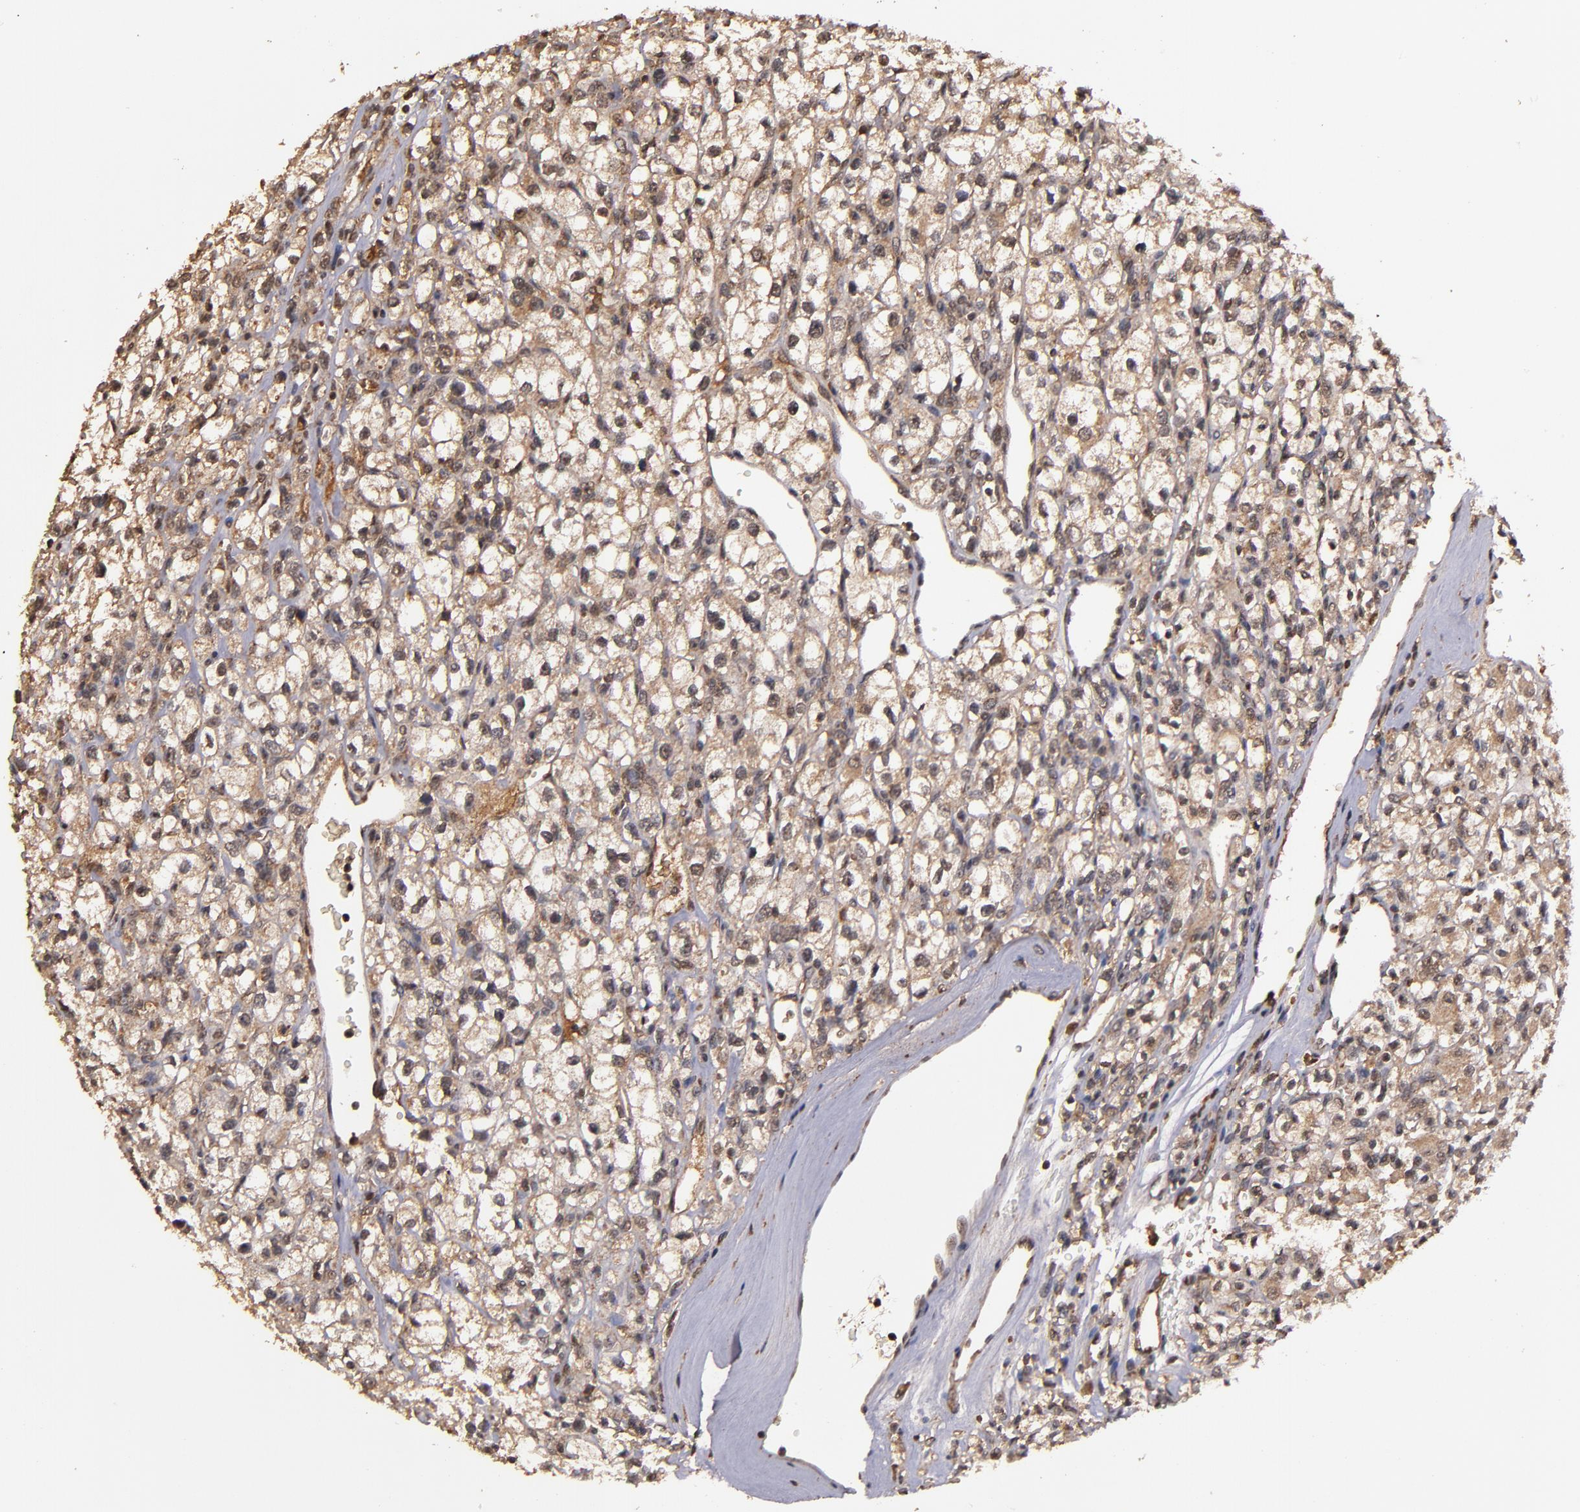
{"staining": {"intensity": "moderate", "quantity": ">75%", "location": "cytoplasmic/membranous"}, "tissue": "renal cancer", "cell_type": "Tumor cells", "image_type": "cancer", "snomed": [{"axis": "morphology", "description": "Adenocarcinoma, NOS"}, {"axis": "topography", "description": "Kidney"}], "caption": "Tumor cells demonstrate medium levels of moderate cytoplasmic/membranous staining in approximately >75% of cells in renal cancer. (DAB IHC with brightfield microscopy, high magnification).", "gene": "RIOK3", "patient": {"sex": "female", "age": 62}}